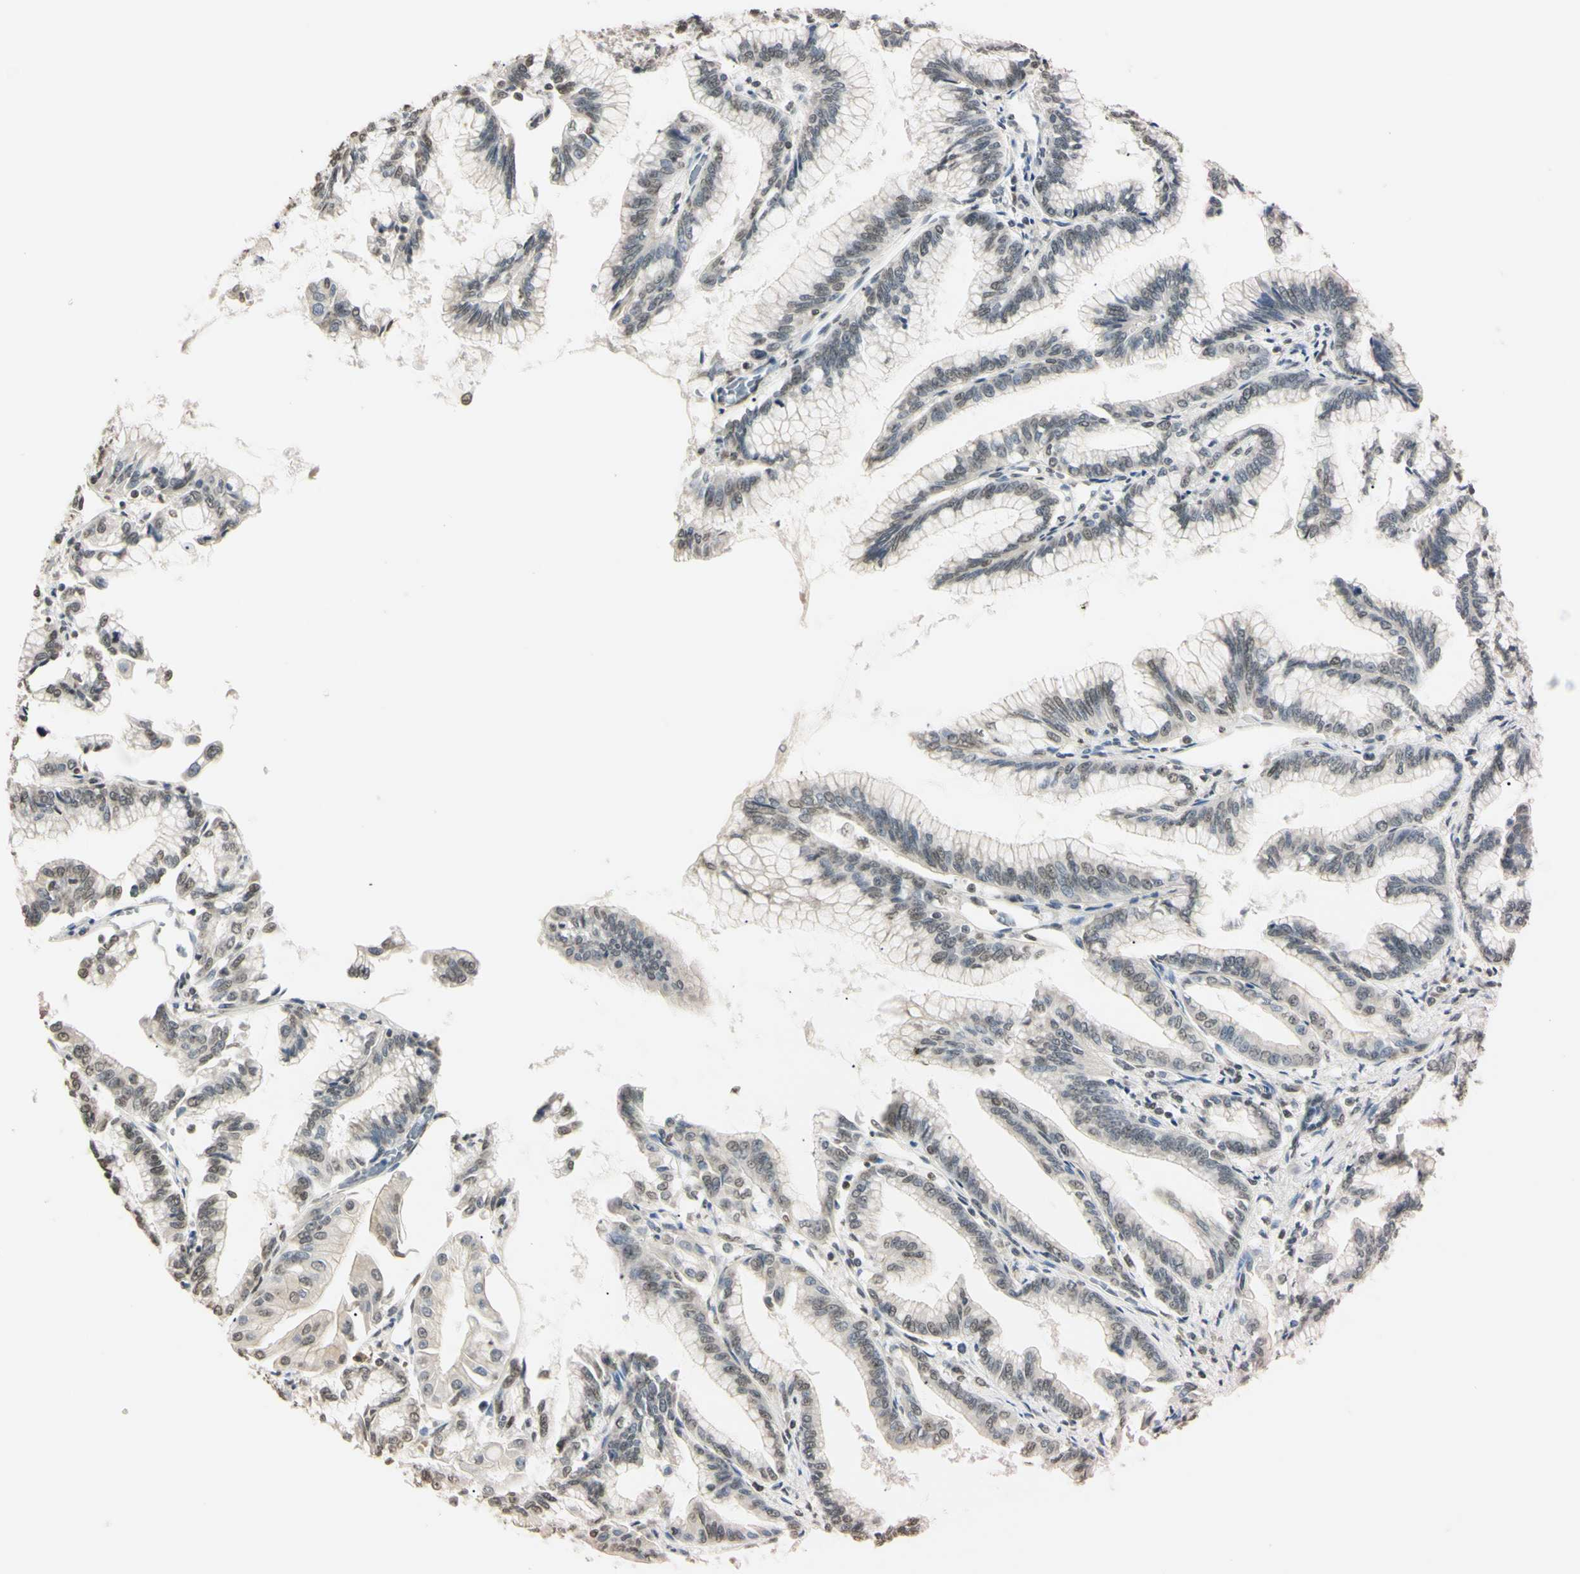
{"staining": {"intensity": "weak", "quantity": "<25%", "location": "nuclear"}, "tissue": "pancreatic cancer", "cell_type": "Tumor cells", "image_type": "cancer", "snomed": [{"axis": "morphology", "description": "Adenocarcinoma, NOS"}, {"axis": "topography", "description": "Pancreas"}], "caption": "Pancreatic cancer was stained to show a protein in brown. There is no significant positivity in tumor cells.", "gene": "CDC45", "patient": {"sex": "female", "age": 64}}